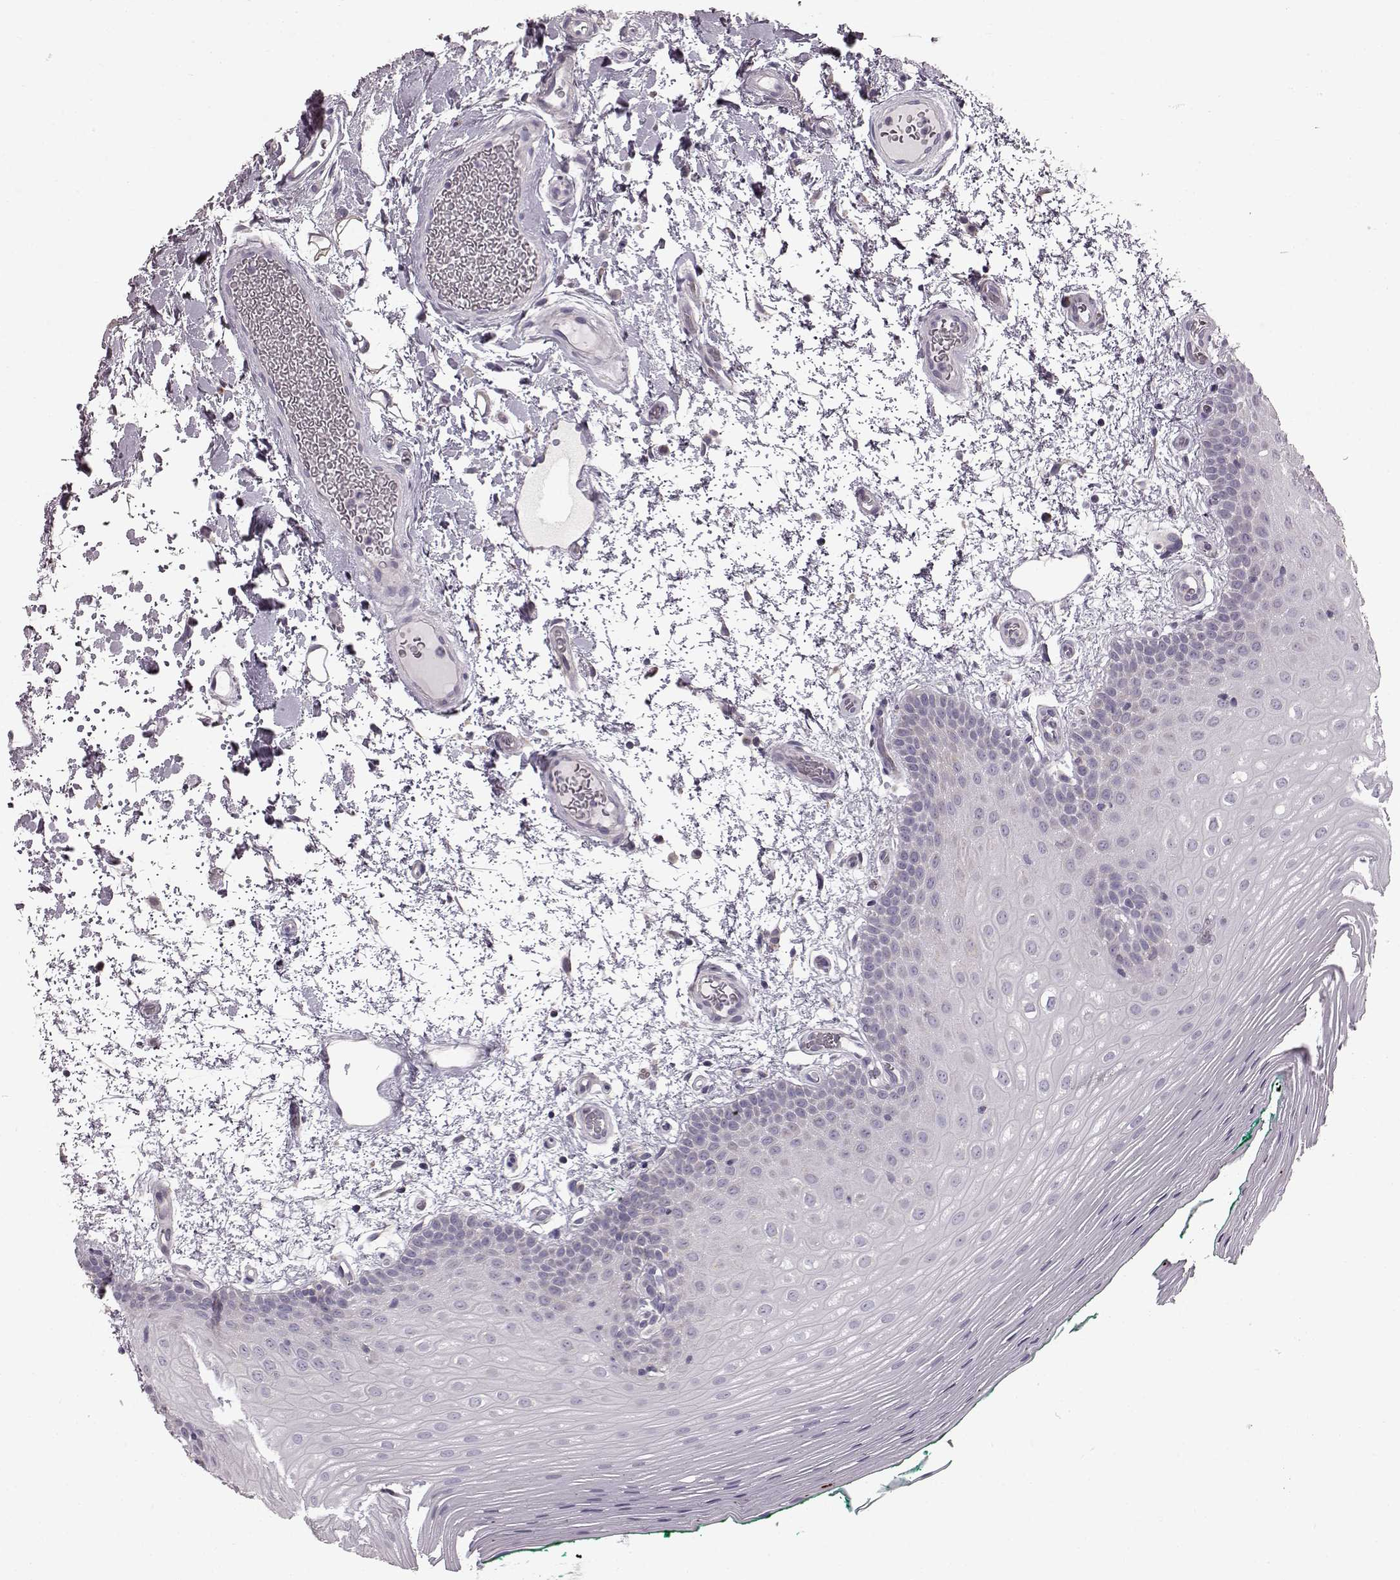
{"staining": {"intensity": "negative", "quantity": "none", "location": "none"}, "tissue": "oral mucosa", "cell_type": "Squamous epithelial cells", "image_type": "normal", "snomed": [{"axis": "morphology", "description": "Normal tissue, NOS"}, {"axis": "morphology", "description": "Squamous cell carcinoma, NOS"}, {"axis": "topography", "description": "Oral tissue"}, {"axis": "topography", "description": "Head-Neck"}], "caption": "Immunohistochemistry (IHC) image of normal oral mucosa: oral mucosa stained with DAB (3,3'-diaminobenzidine) displays no significant protein staining in squamous epithelial cells.", "gene": "FAM8A1", "patient": {"sex": "male", "age": 78}}